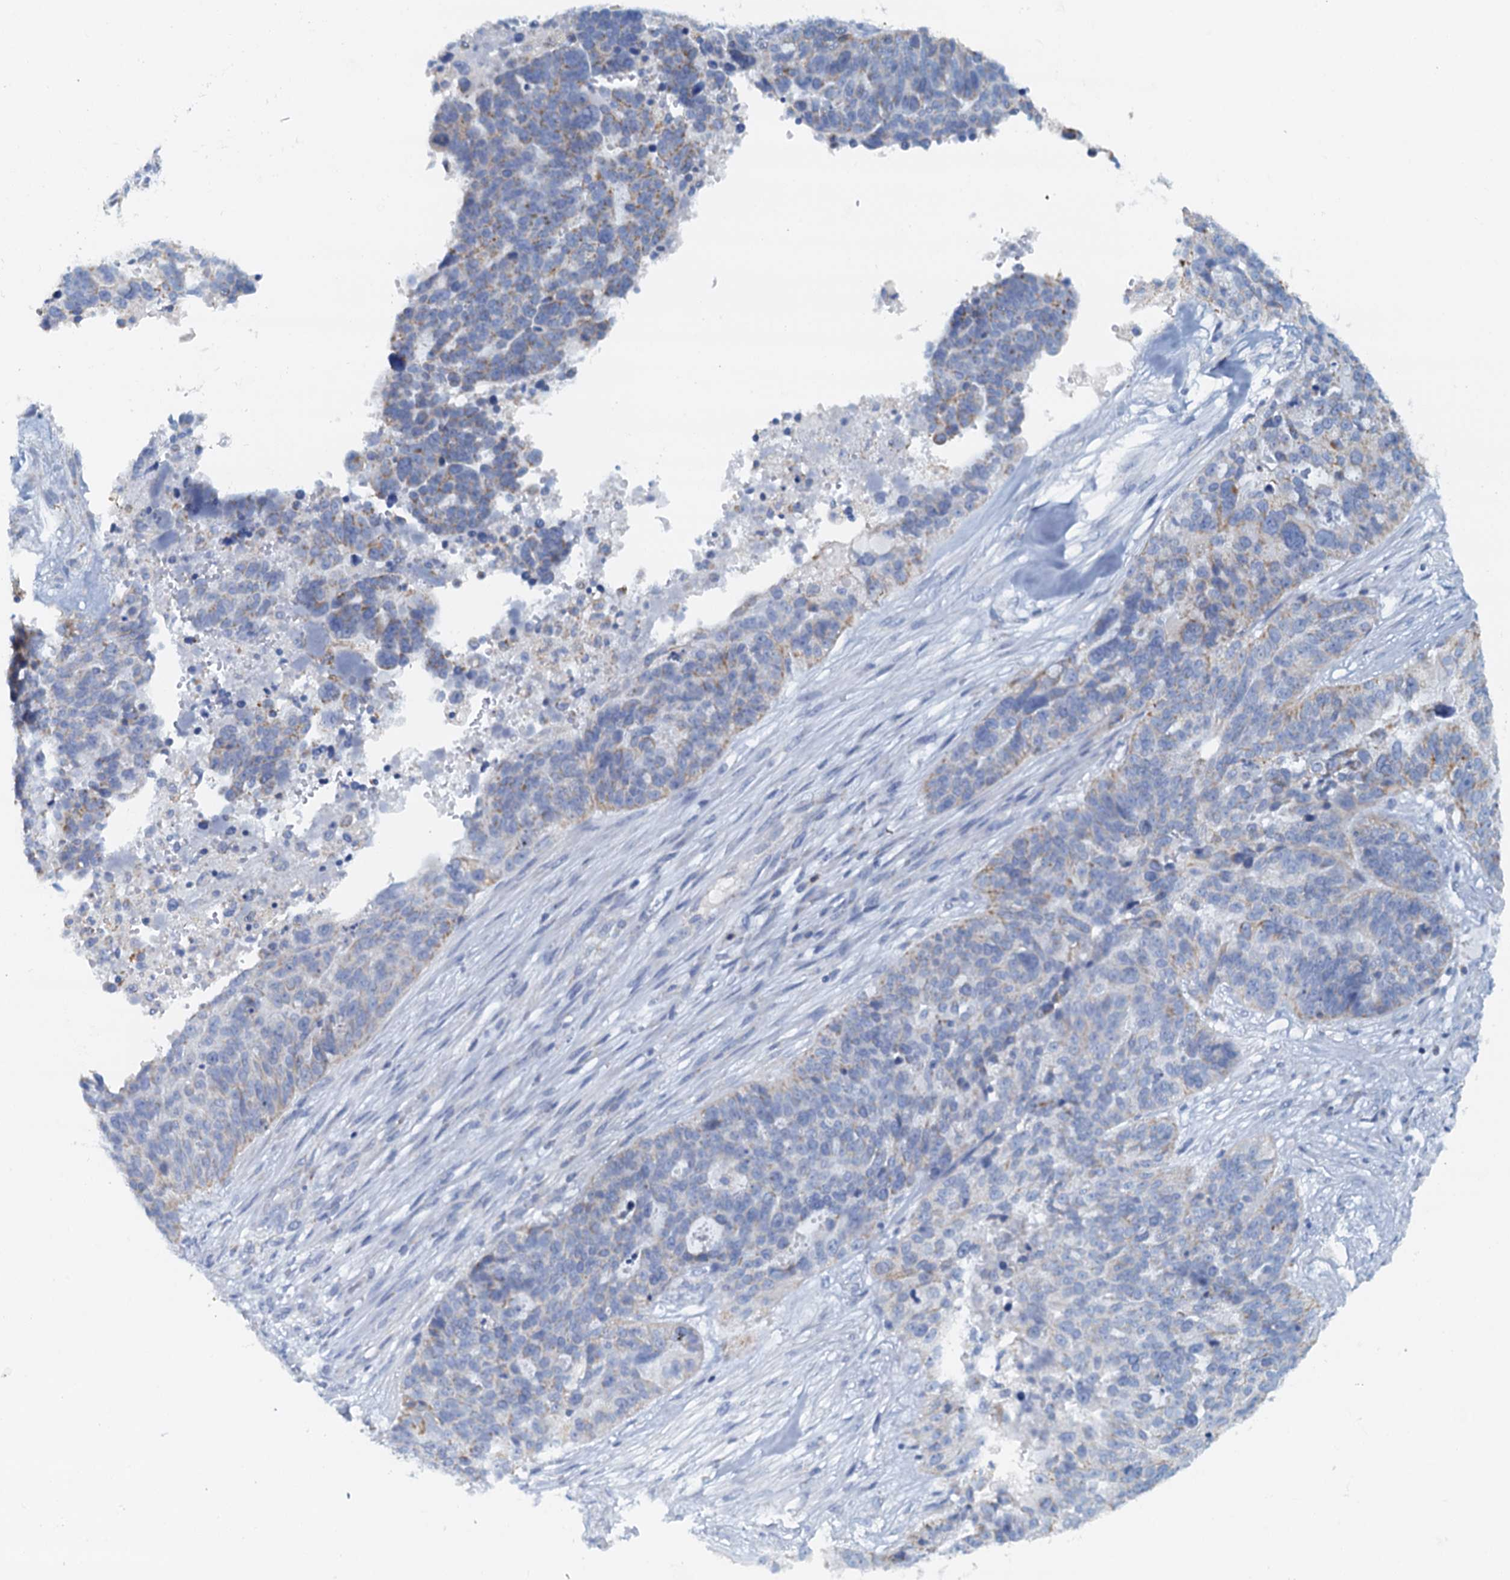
{"staining": {"intensity": "weak", "quantity": "<25%", "location": "cytoplasmic/membranous"}, "tissue": "ovarian cancer", "cell_type": "Tumor cells", "image_type": "cancer", "snomed": [{"axis": "morphology", "description": "Cystadenocarcinoma, serous, NOS"}, {"axis": "topography", "description": "Ovary"}], "caption": "Tumor cells are negative for protein expression in human ovarian cancer. (Stains: DAB (3,3'-diaminobenzidine) immunohistochemistry with hematoxylin counter stain, Microscopy: brightfield microscopy at high magnification).", "gene": "POC1A", "patient": {"sex": "female", "age": 59}}